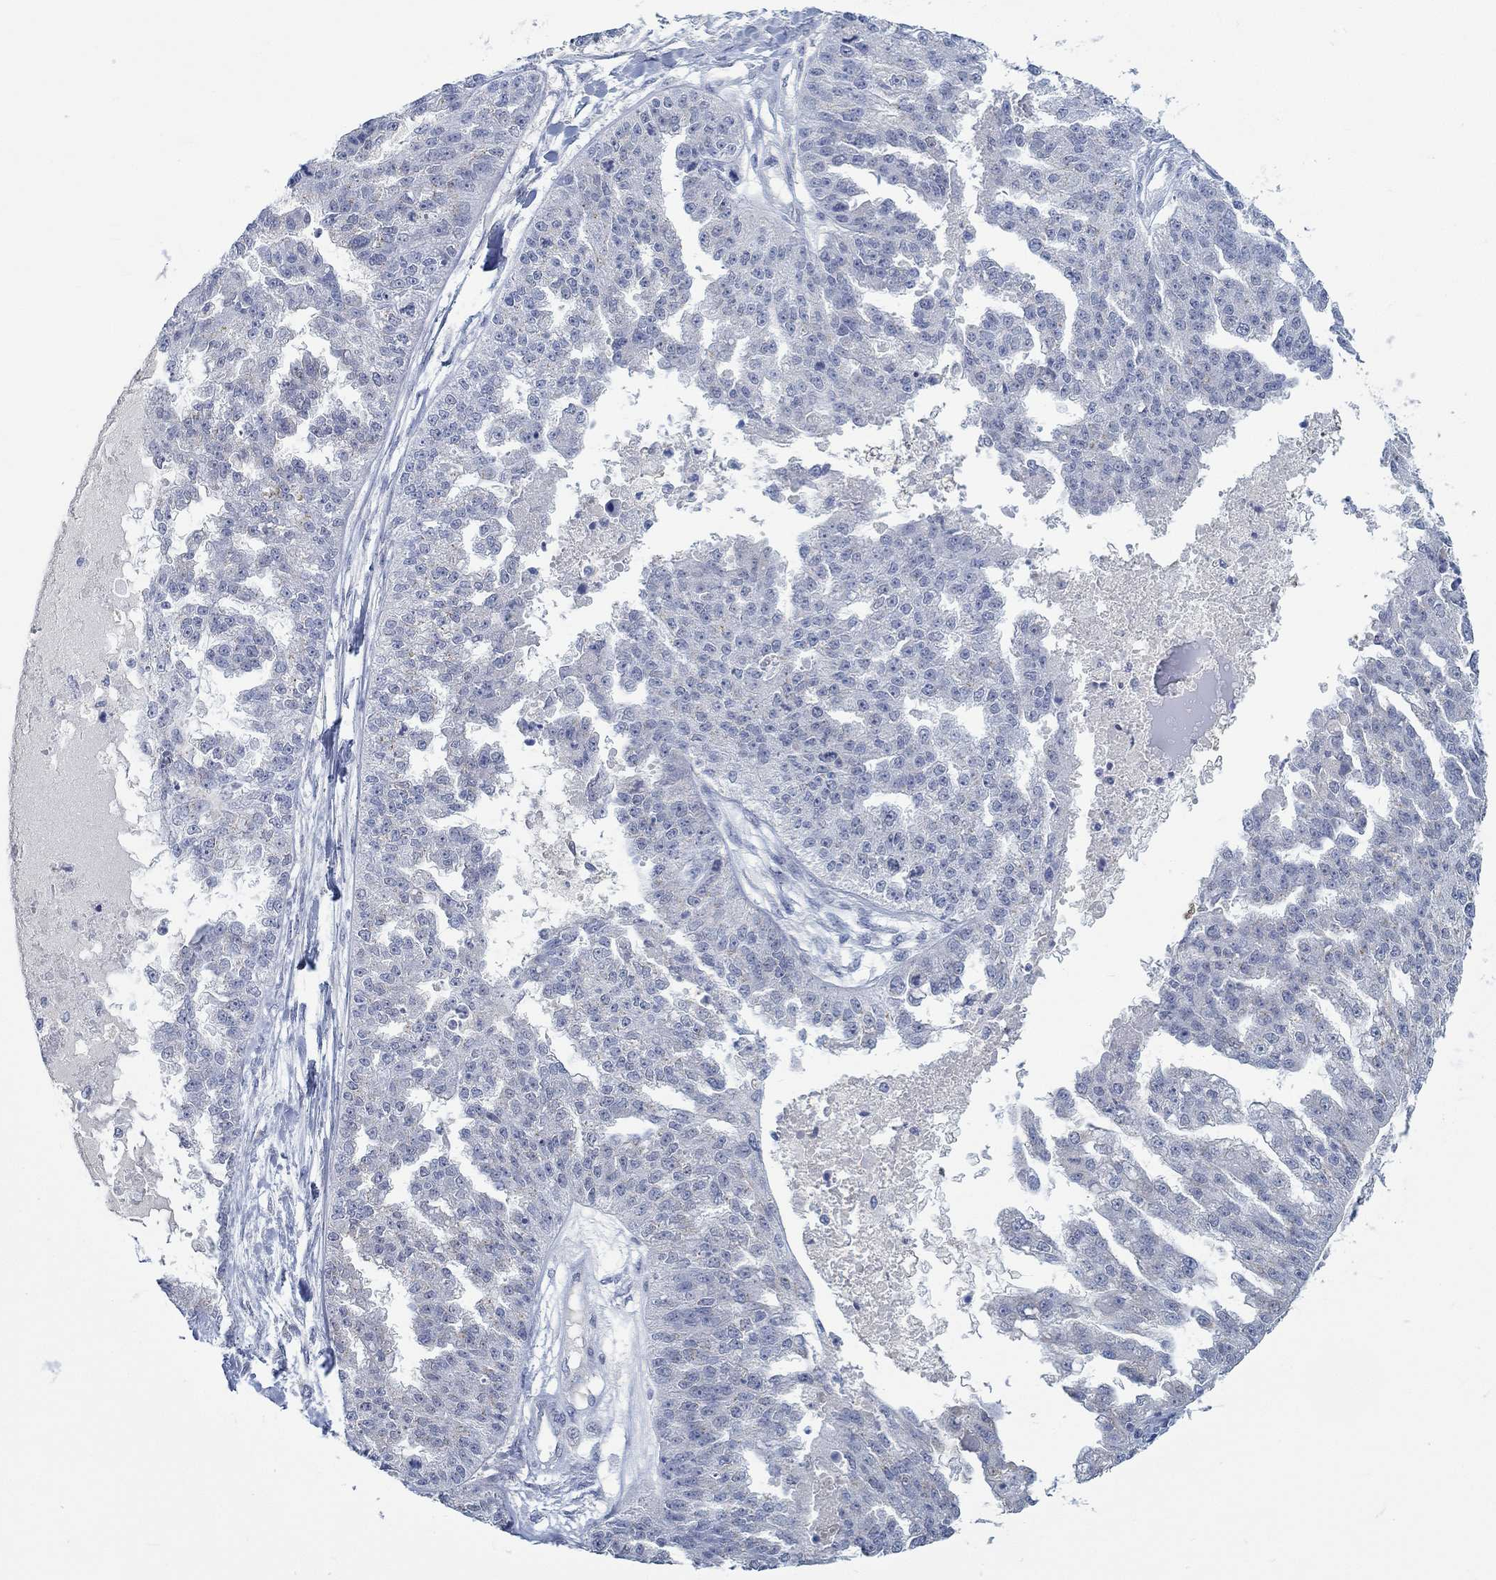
{"staining": {"intensity": "moderate", "quantity": "<25%", "location": "cytoplasmic/membranous"}, "tissue": "ovarian cancer", "cell_type": "Tumor cells", "image_type": "cancer", "snomed": [{"axis": "morphology", "description": "Cystadenocarcinoma, serous, NOS"}, {"axis": "topography", "description": "Ovary"}], "caption": "Human ovarian serous cystadenocarcinoma stained with a protein marker displays moderate staining in tumor cells.", "gene": "TEKT4", "patient": {"sex": "female", "age": 58}}